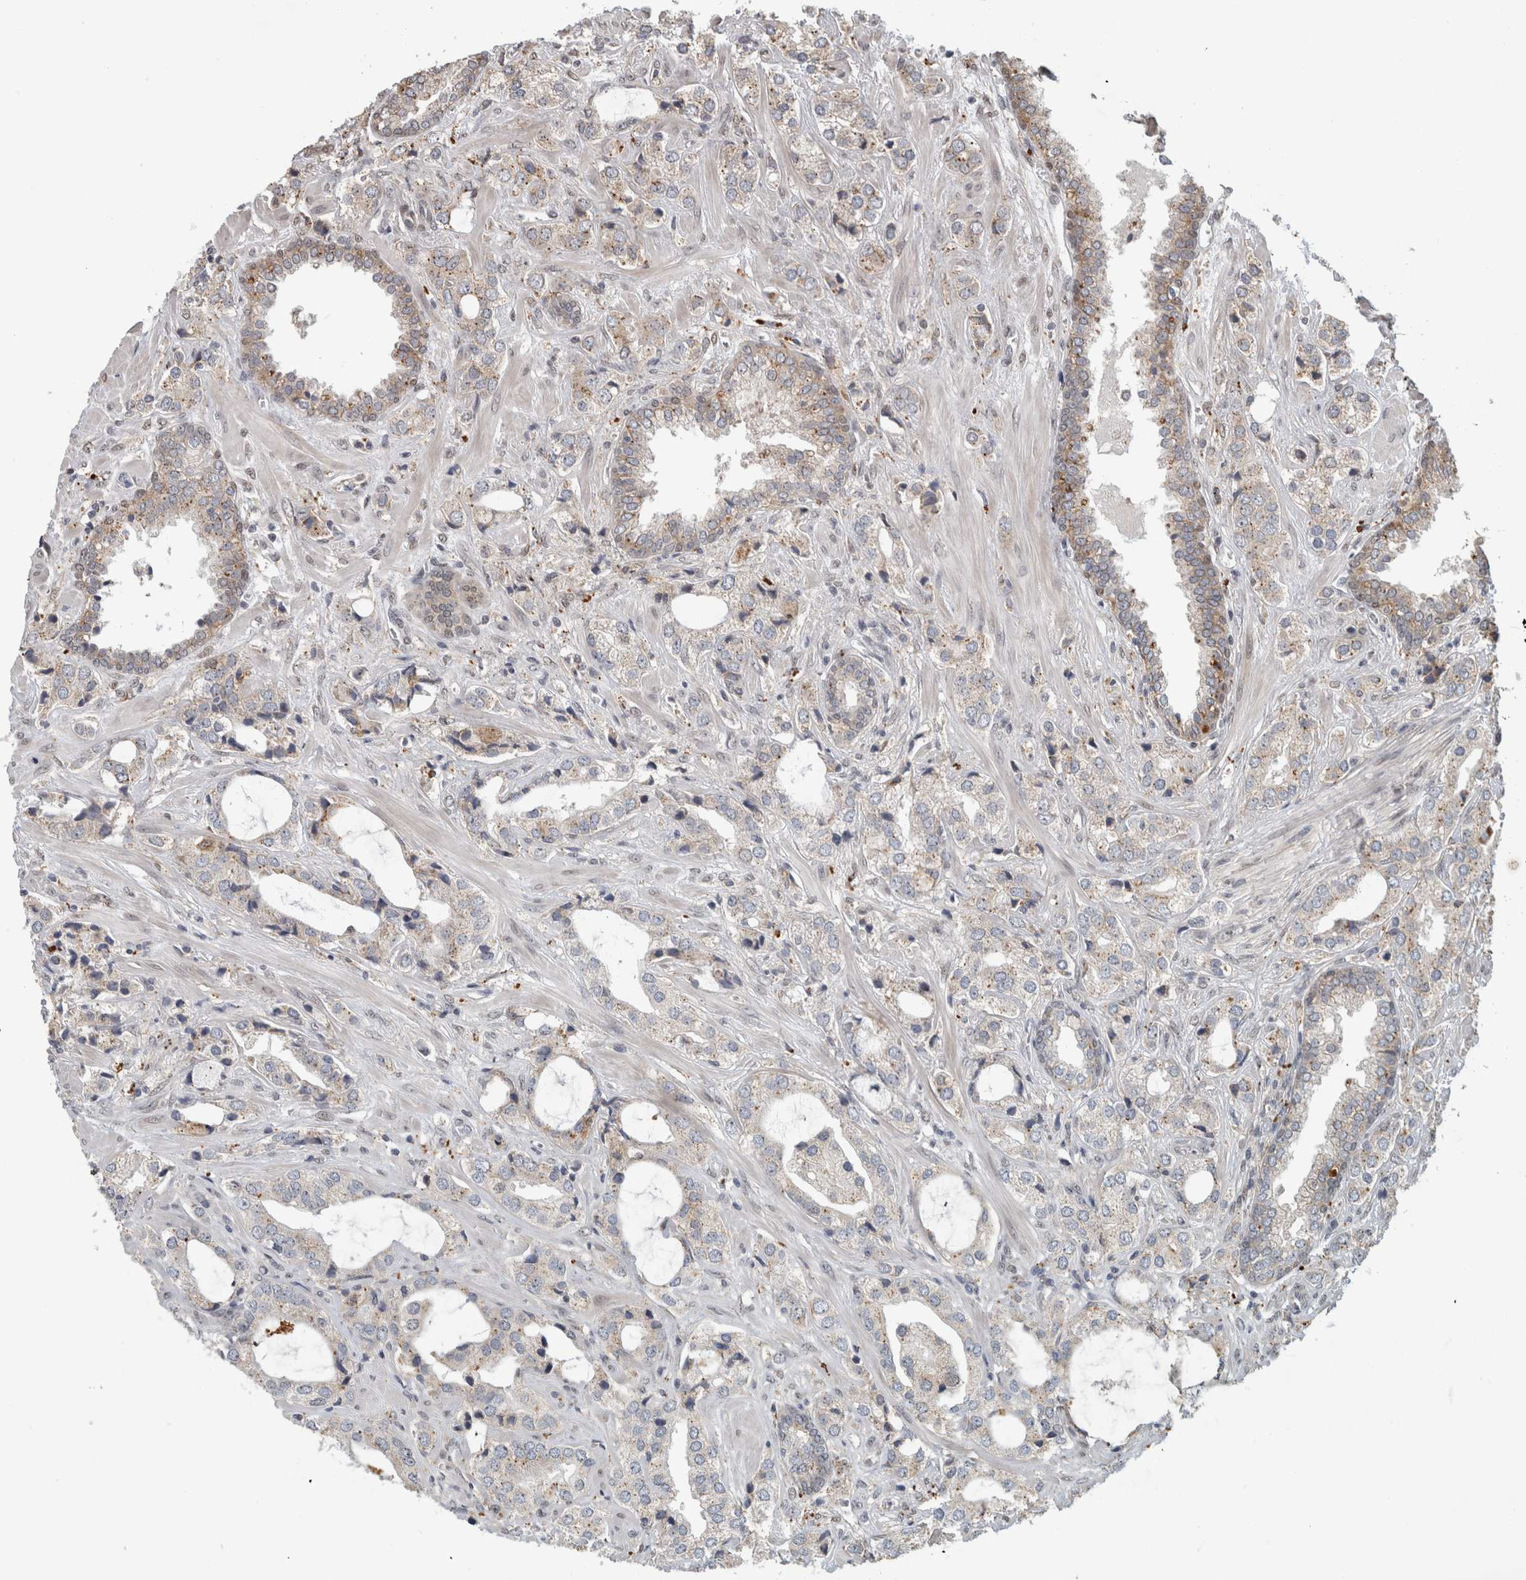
{"staining": {"intensity": "weak", "quantity": ">75%", "location": "cytoplasmic/membranous"}, "tissue": "prostate cancer", "cell_type": "Tumor cells", "image_type": "cancer", "snomed": [{"axis": "morphology", "description": "Adenocarcinoma, High grade"}, {"axis": "topography", "description": "Prostate"}], "caption": "IHC (DAB (3,3'-diaminobenzidine)) staining of human prostate high-grade adenocarcinoma demonstrates weak cytoplasmic/membranous protein positivity in about >75% of tumor cells.", "gene": "NAB2", "patient": {"sex": "male", "age": 66}}